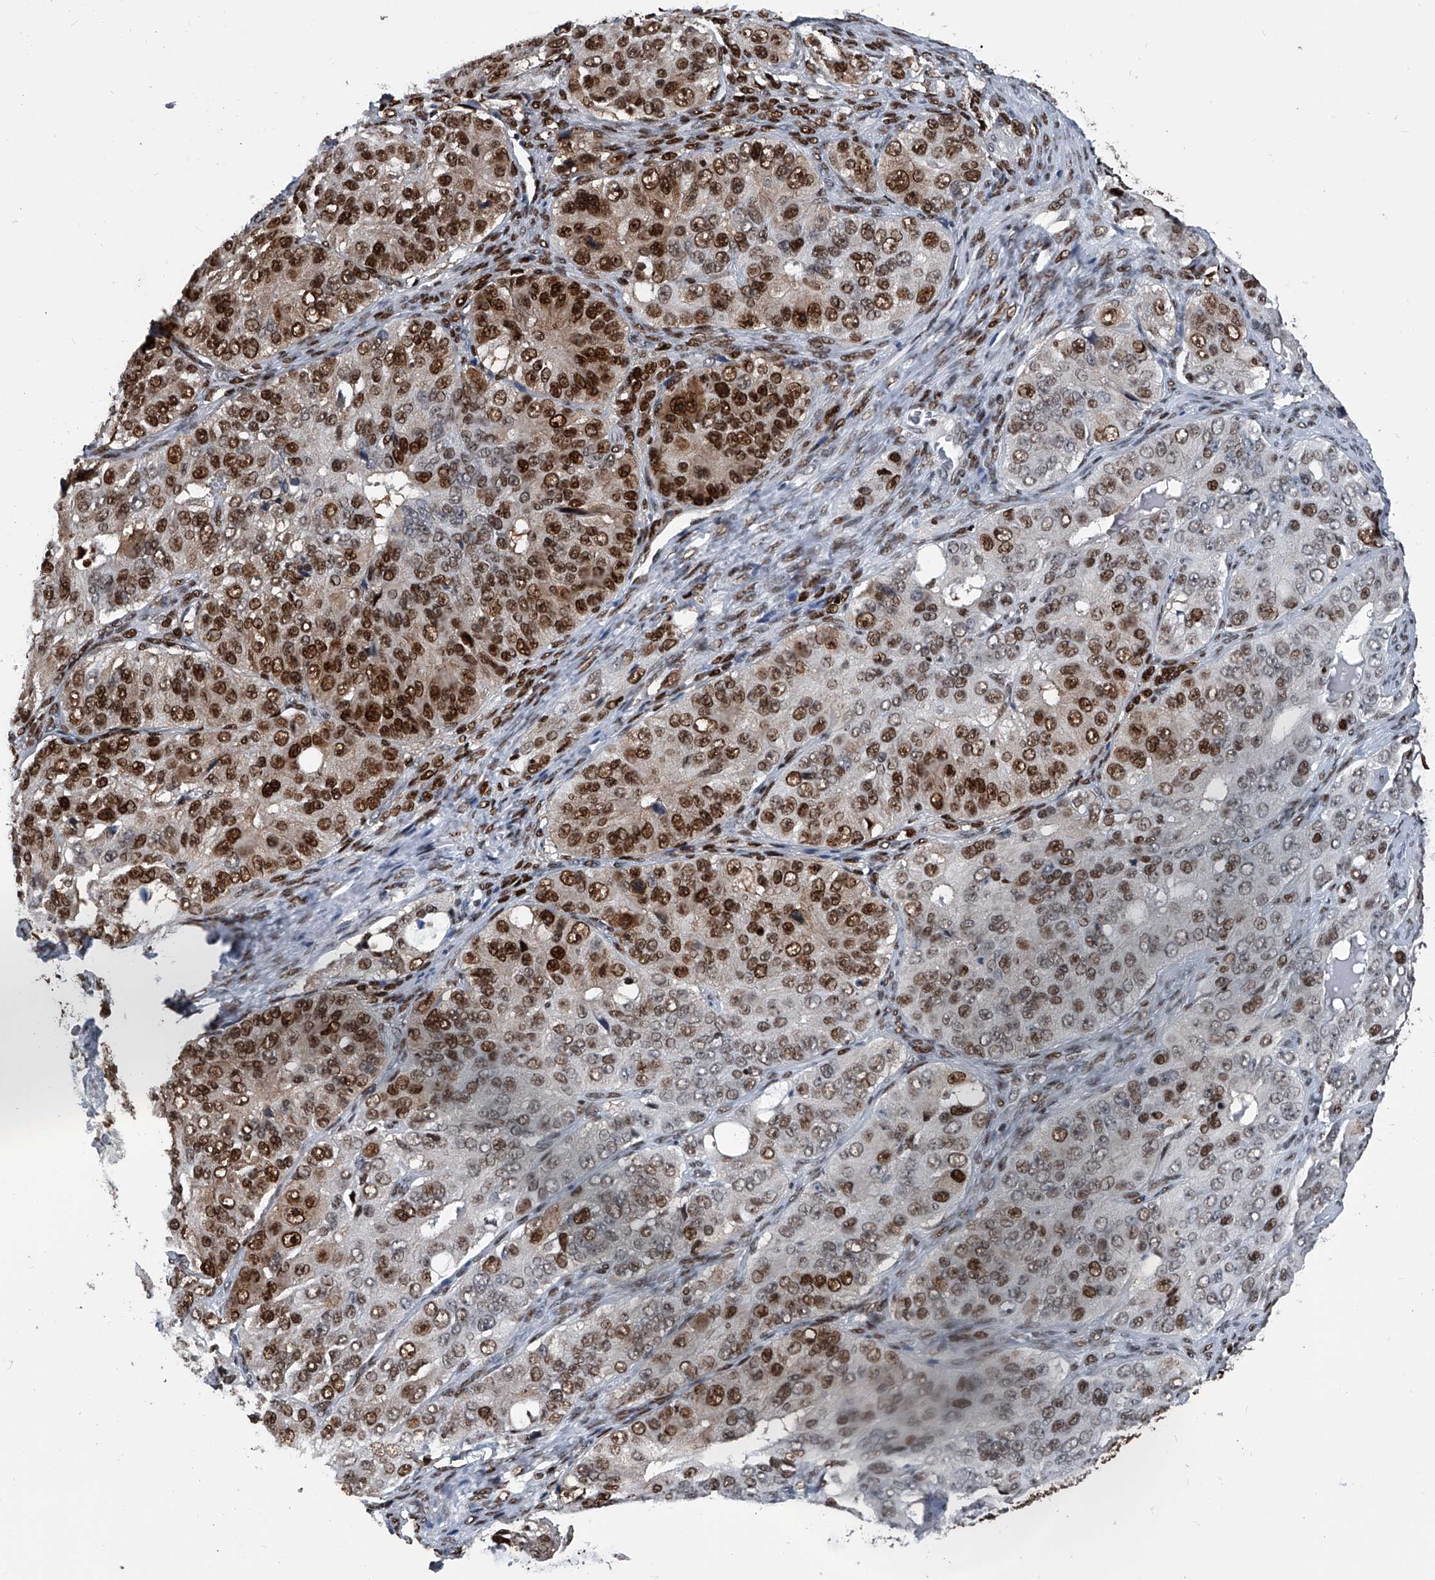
{"staining": {"intensity": "strong", "quantity": "25%-75%", "location": "nuclear"}, "tissue": "ovarian cancer", "cell_type": "Tumor cells", "image_type": "cancer", "snomed": [{"axis": "morphology", "description": "Carcinoma, endometroid"}, {"axis": "topography", "description": "Ovary"}], "caption": "A high-resolution histopathology image shows IHC staining of ovarian cancer, which displays strong nuclear expression in approximately 25%-75% of tumor cells. (DAB = brown stain, brightfield microscopy at high magnification).", "gene": "FKBP5", "patient": {"sex": "female", "age": 51}}